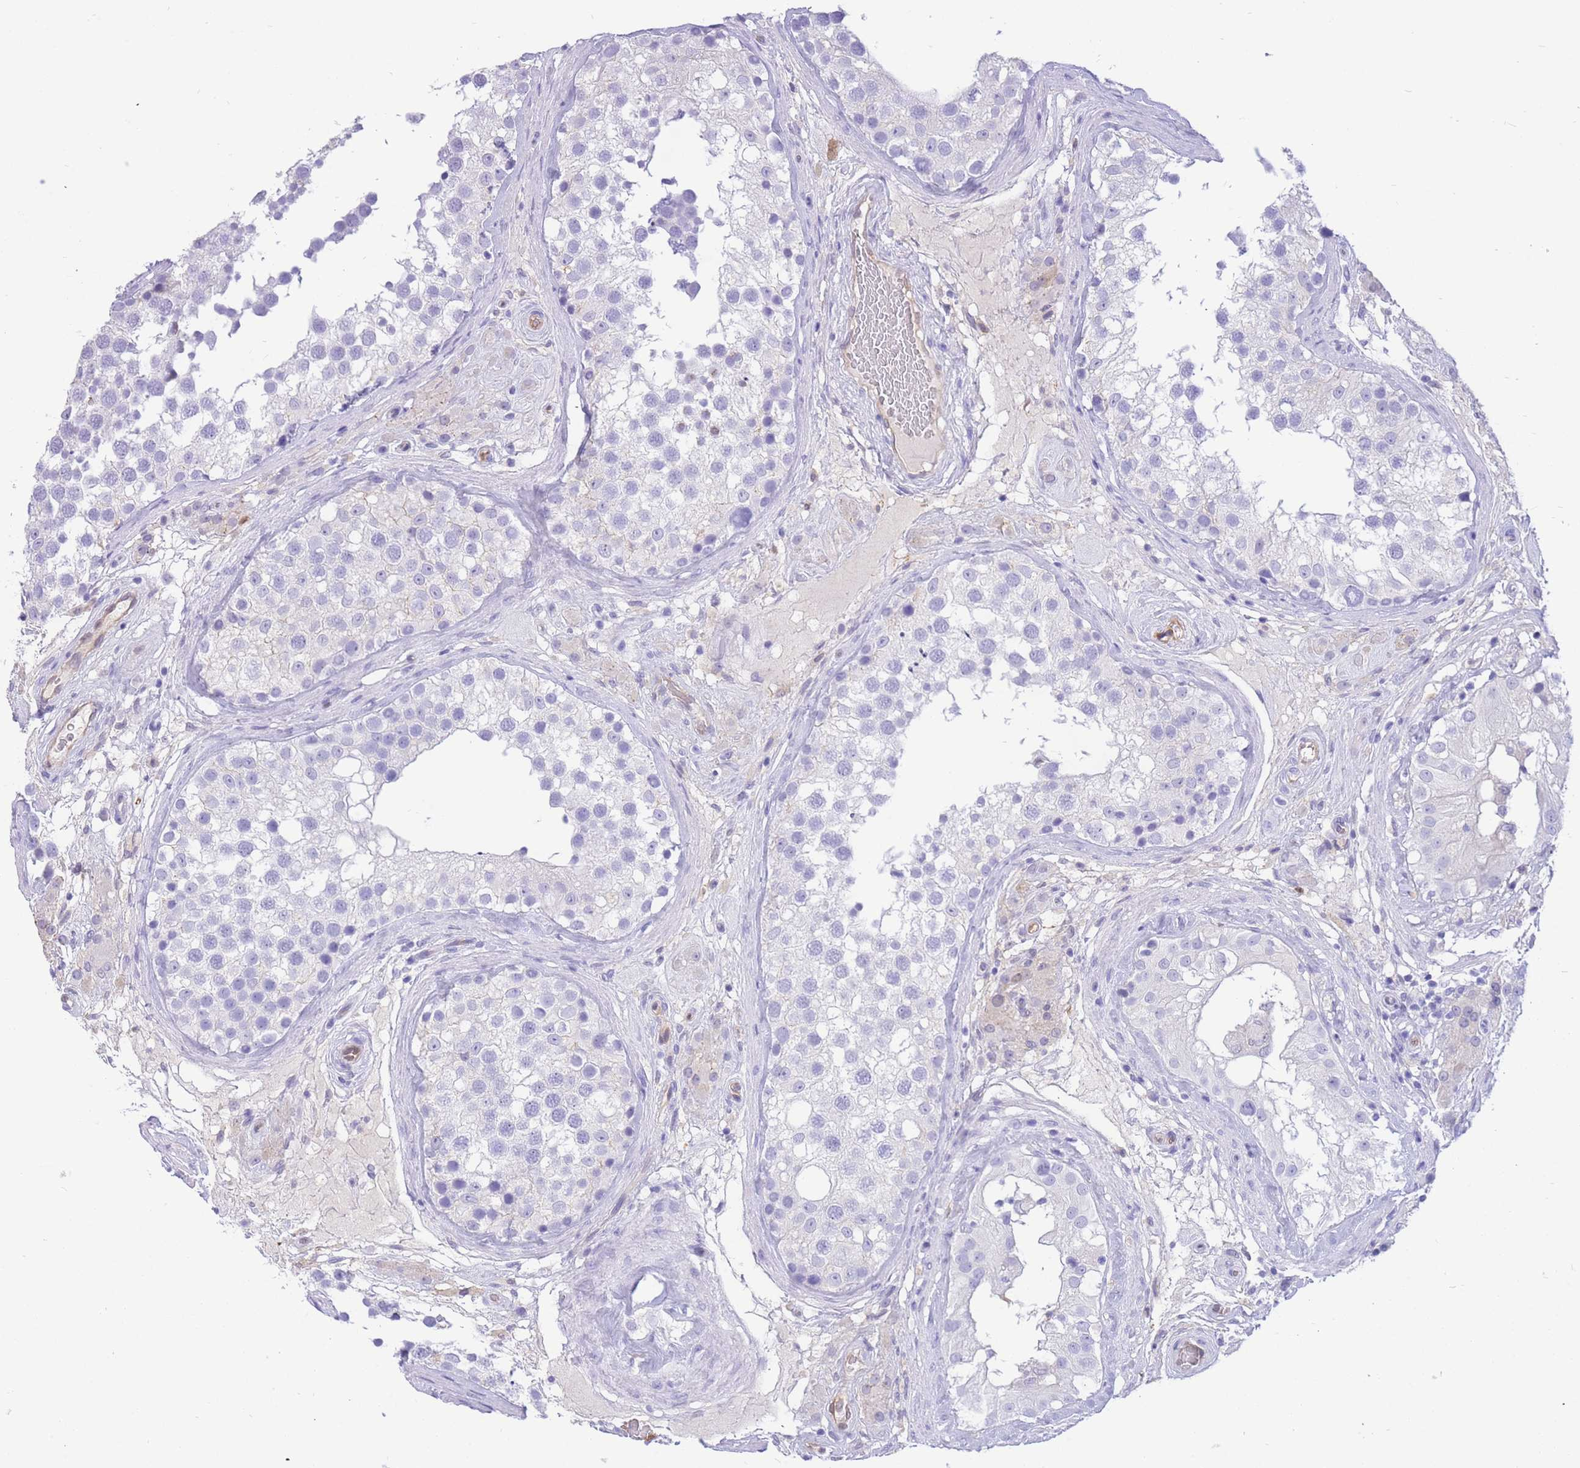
{"staining": {"intensity": "negative", "quantity": "none", "location": "none"}, "tissue": "testis", "cell_type": "Cells in seminiferous ducts", "image_type": "normal", "snomed": [{"axis": "morphology", "description": "Normal tissue, NOS"}, {"axis": "topography", "description": "Testis"}], "caption": "This is a image of IHC staining of unremarkable testis, which shows no positivity in cells in seminiferous ducts.", "gene": "SULT1A1", "patient": {"sex": "male", "age": 46}}